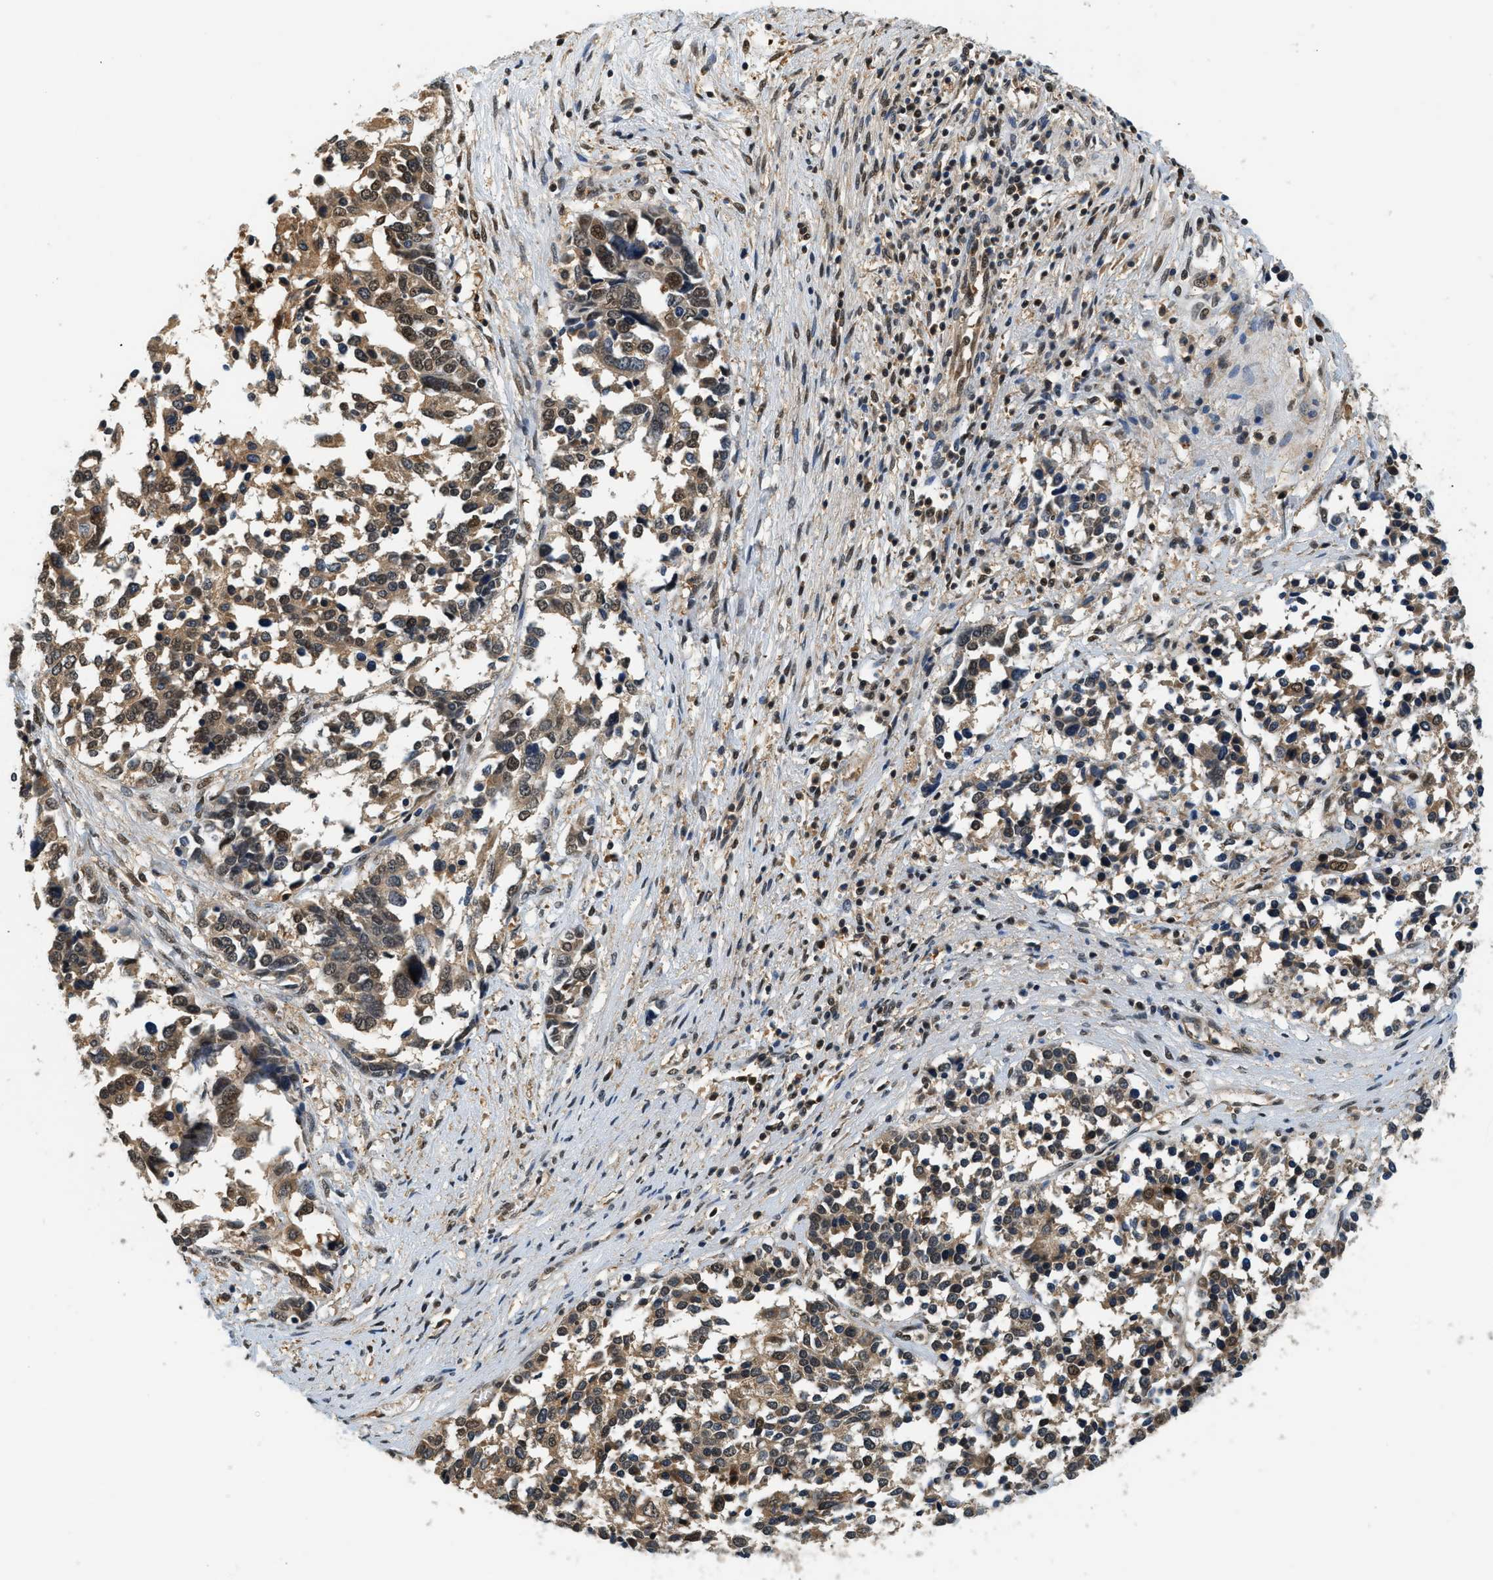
{"staining": {"intensity": "moderate", "quantity": ">75%", "location": "cytoplasmic/membranous,nuclear"}, "tissue": "ovarian cancer", "cell_type": "Tumor cells", "image_type": "cancer", "snomed": [{"axis": "morphology", "description": "Cystadenocarcinoma, serous, NOS"}, {"axis": "topography", "description": "Ovary"}], "caption": "Brown immunohistochemical staining in human serous cystadenocarcinoma (ovarian) exhibits moderate cytoplasmic/membranous and nuclear staining in about >75% of tumor cells.", "gene": "PSMD3", "patient": {"sex": "female", "age": 44}}